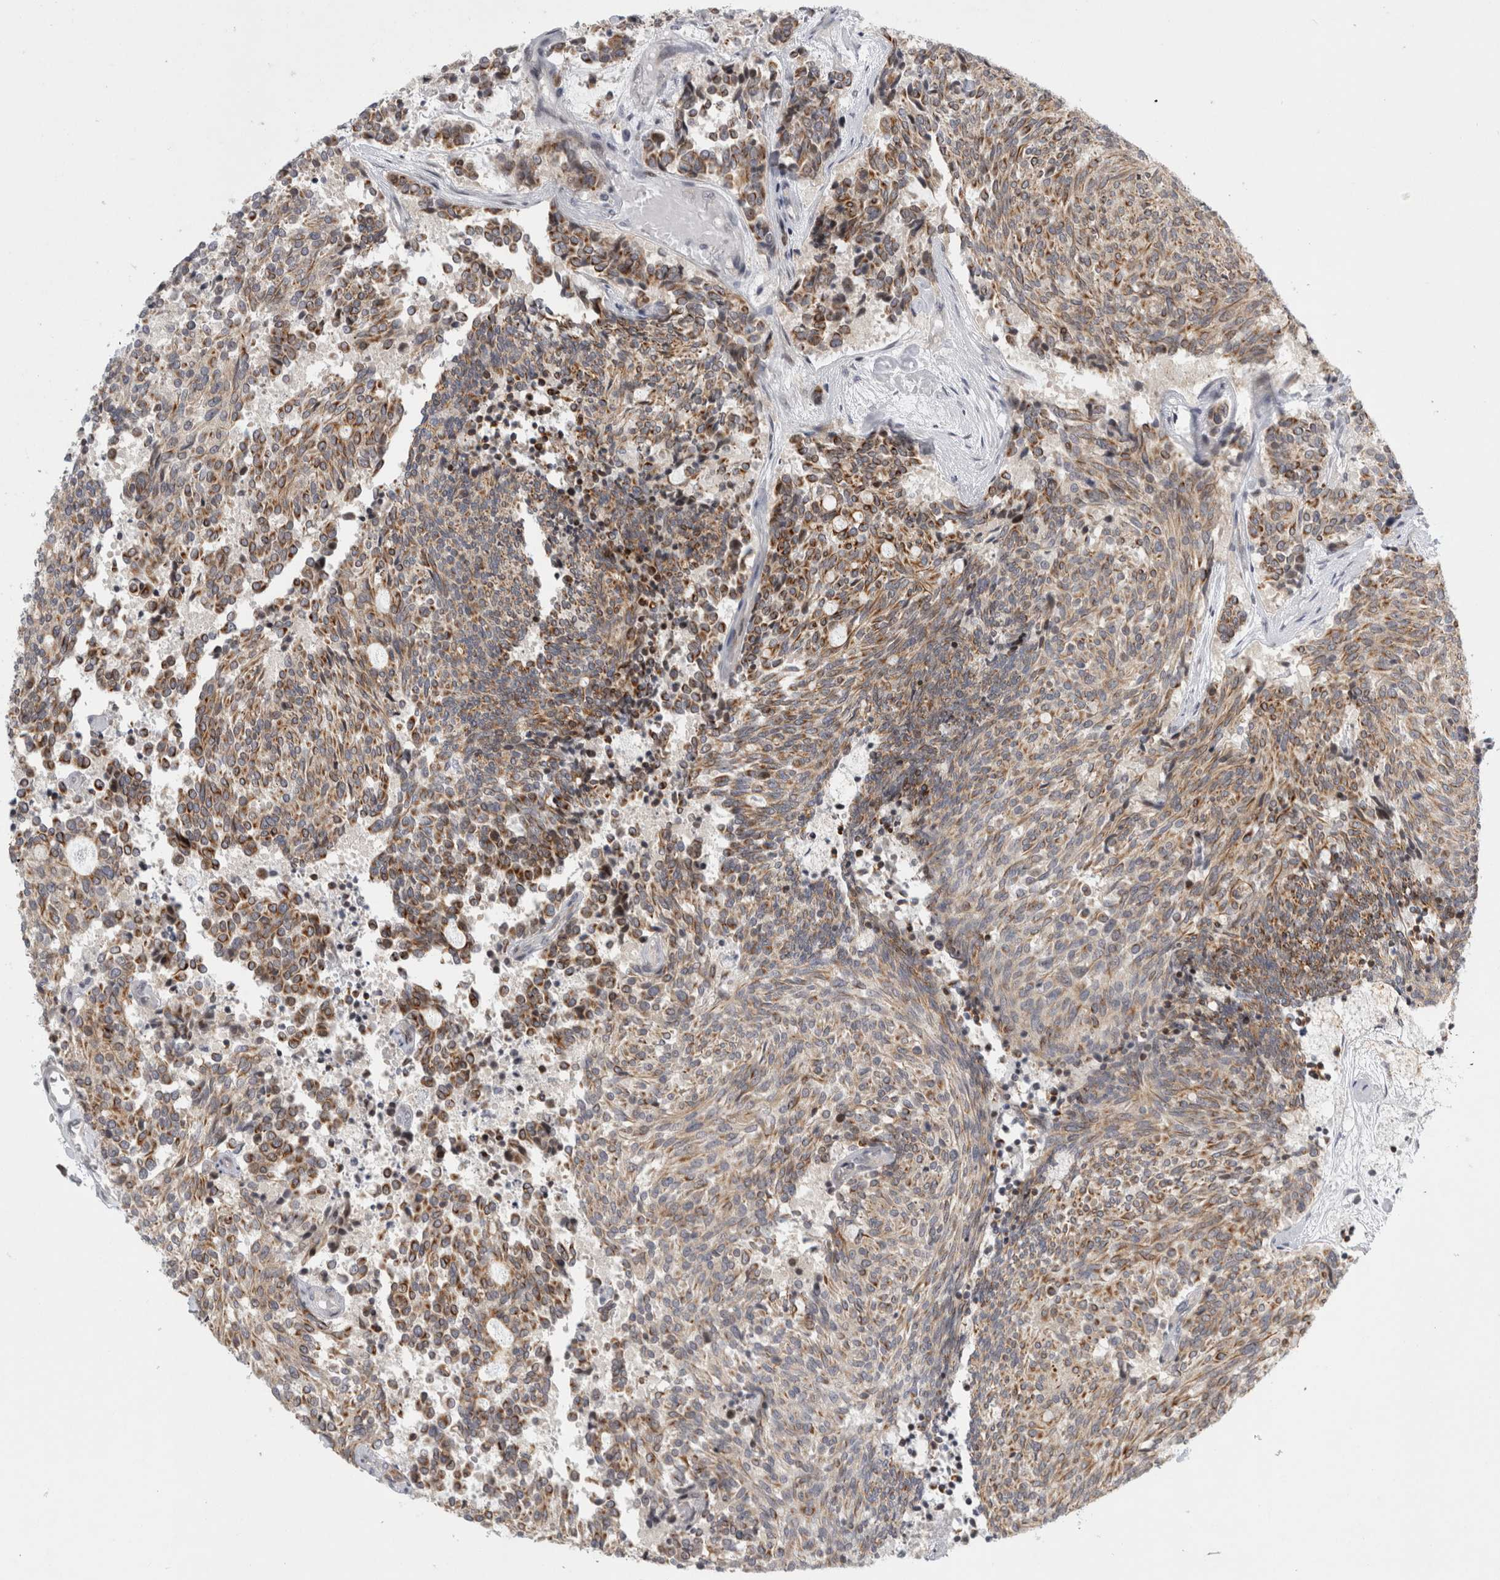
{"staining": {"intensity": "moderate", "quantity": ">75%", "location": "cytoplasmic/membranous"}, "tissue": "carcinoid", "cell_type": "Tumor cells", "image_type": "cancer", "snomed": [{"axis": "morphology", "description": "Carcinoid, malignant, NOS"}, {"axis": "topography", "description": "Pancreas"}], "caption": "Immunohistochemical staining of malignant carcinoid demonstrates medium levels of moderate cytoplasmic/membranous protein expression in approximately >75% of tumor cells.", "gene": "UTP25", "patient": {"sex": "female", "age": 54}}